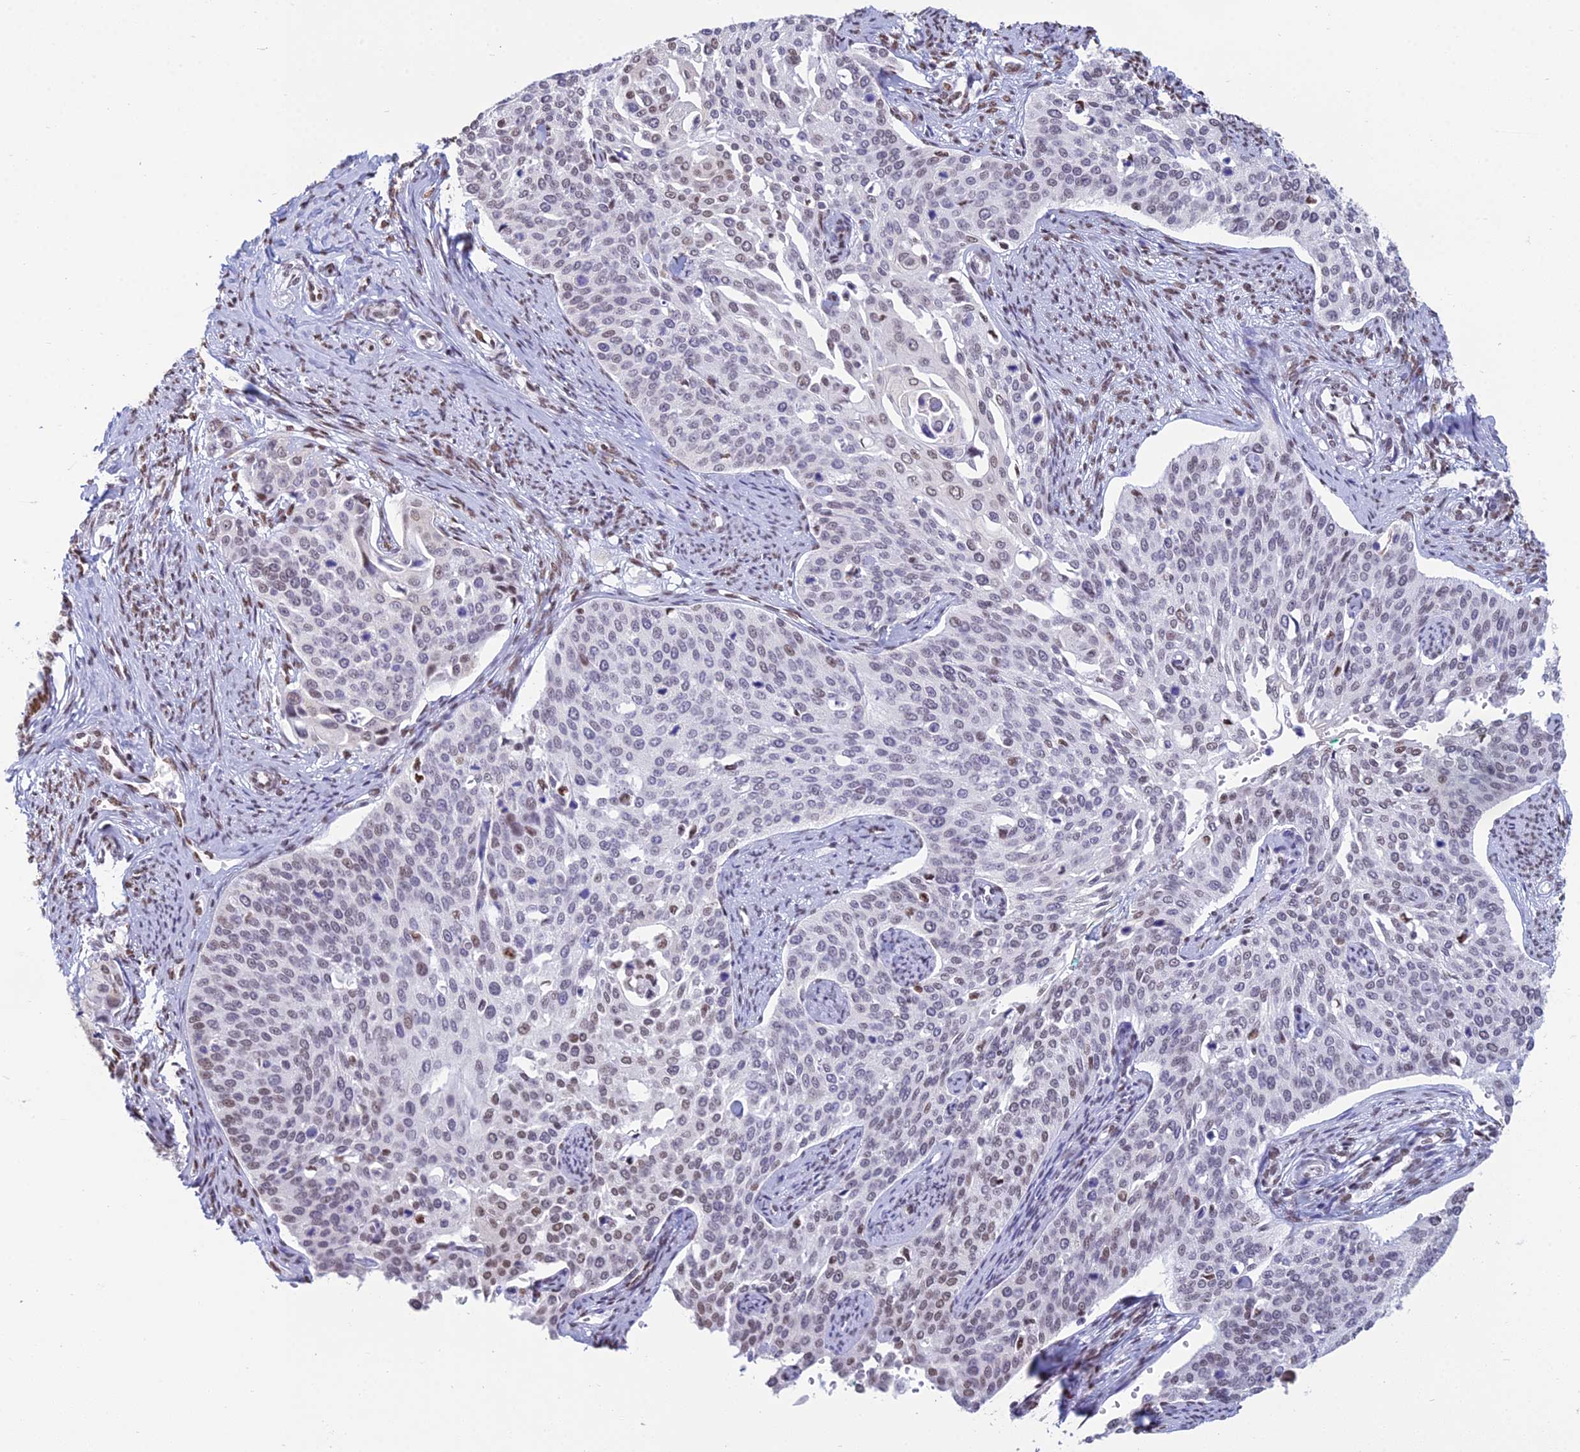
{"staining": {"intensity": "weak", "quantity": "25%-75%", "location": "nuclear"}, "tissue": "cervical cancer", "cell_type": "Tumor cells", "image_type": "cancer", "snomed": [{"axis": "morphology", "description": "Squamous cell carcinoma, NOS"}, {"axis": "topography", "description": "Cervix"}], "caption": "Protein analysis of squamous cell carcinoma (cervical) tissue exhibits weak nuclear positivity in about 25%-75% of tumor cells.", "gene": "CDC26", "patient": {"sex": "female", "age": 44}}